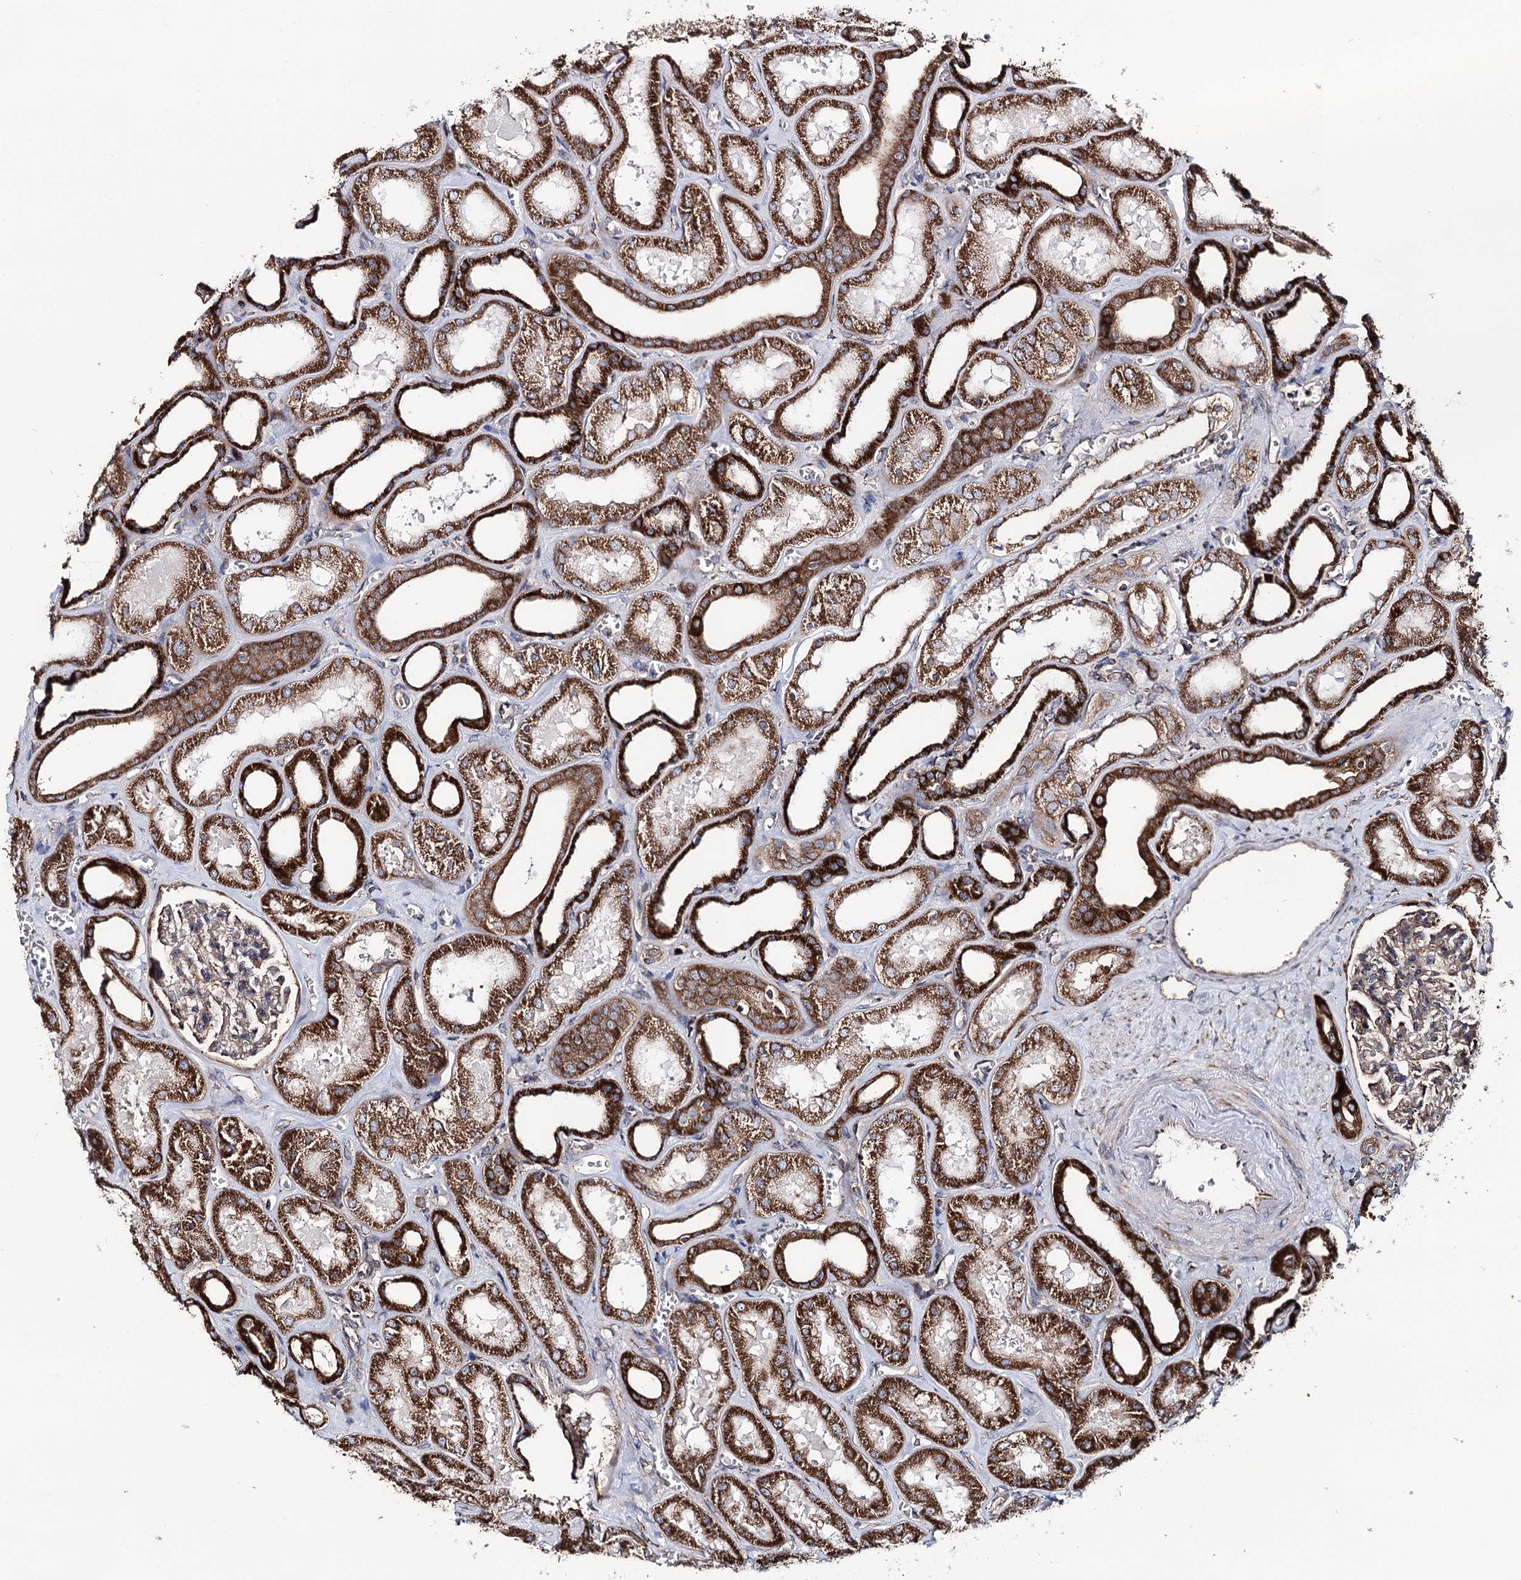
{"staining": {"intensity": "negative", "quantity": "none", "location": "none"}, "tissue": "kidney", "cell_type": "Cells in glomeruli", "image_type": "normal", "snomed": [{"axis": "morphology", "description": "Normal tissue, NOS"}, {"axis": "morphology", "description": "Adenocarcinoma, NOS"}, {"axis": "topography", "description": "Kidney"}], "caption": "This is a micrograph of IHC staining of benign kidney, which shows no positivity in cells in glomeruli. The staining was performed using DAB (3,3'-diaminobenzidine) to visualize the protein expression in brown, while the nuclei were stained in blue with hematoxylin (Magnification: 20x).", "gene": "MSANTD2", "patient": {"sex": "female", "age": 68}}